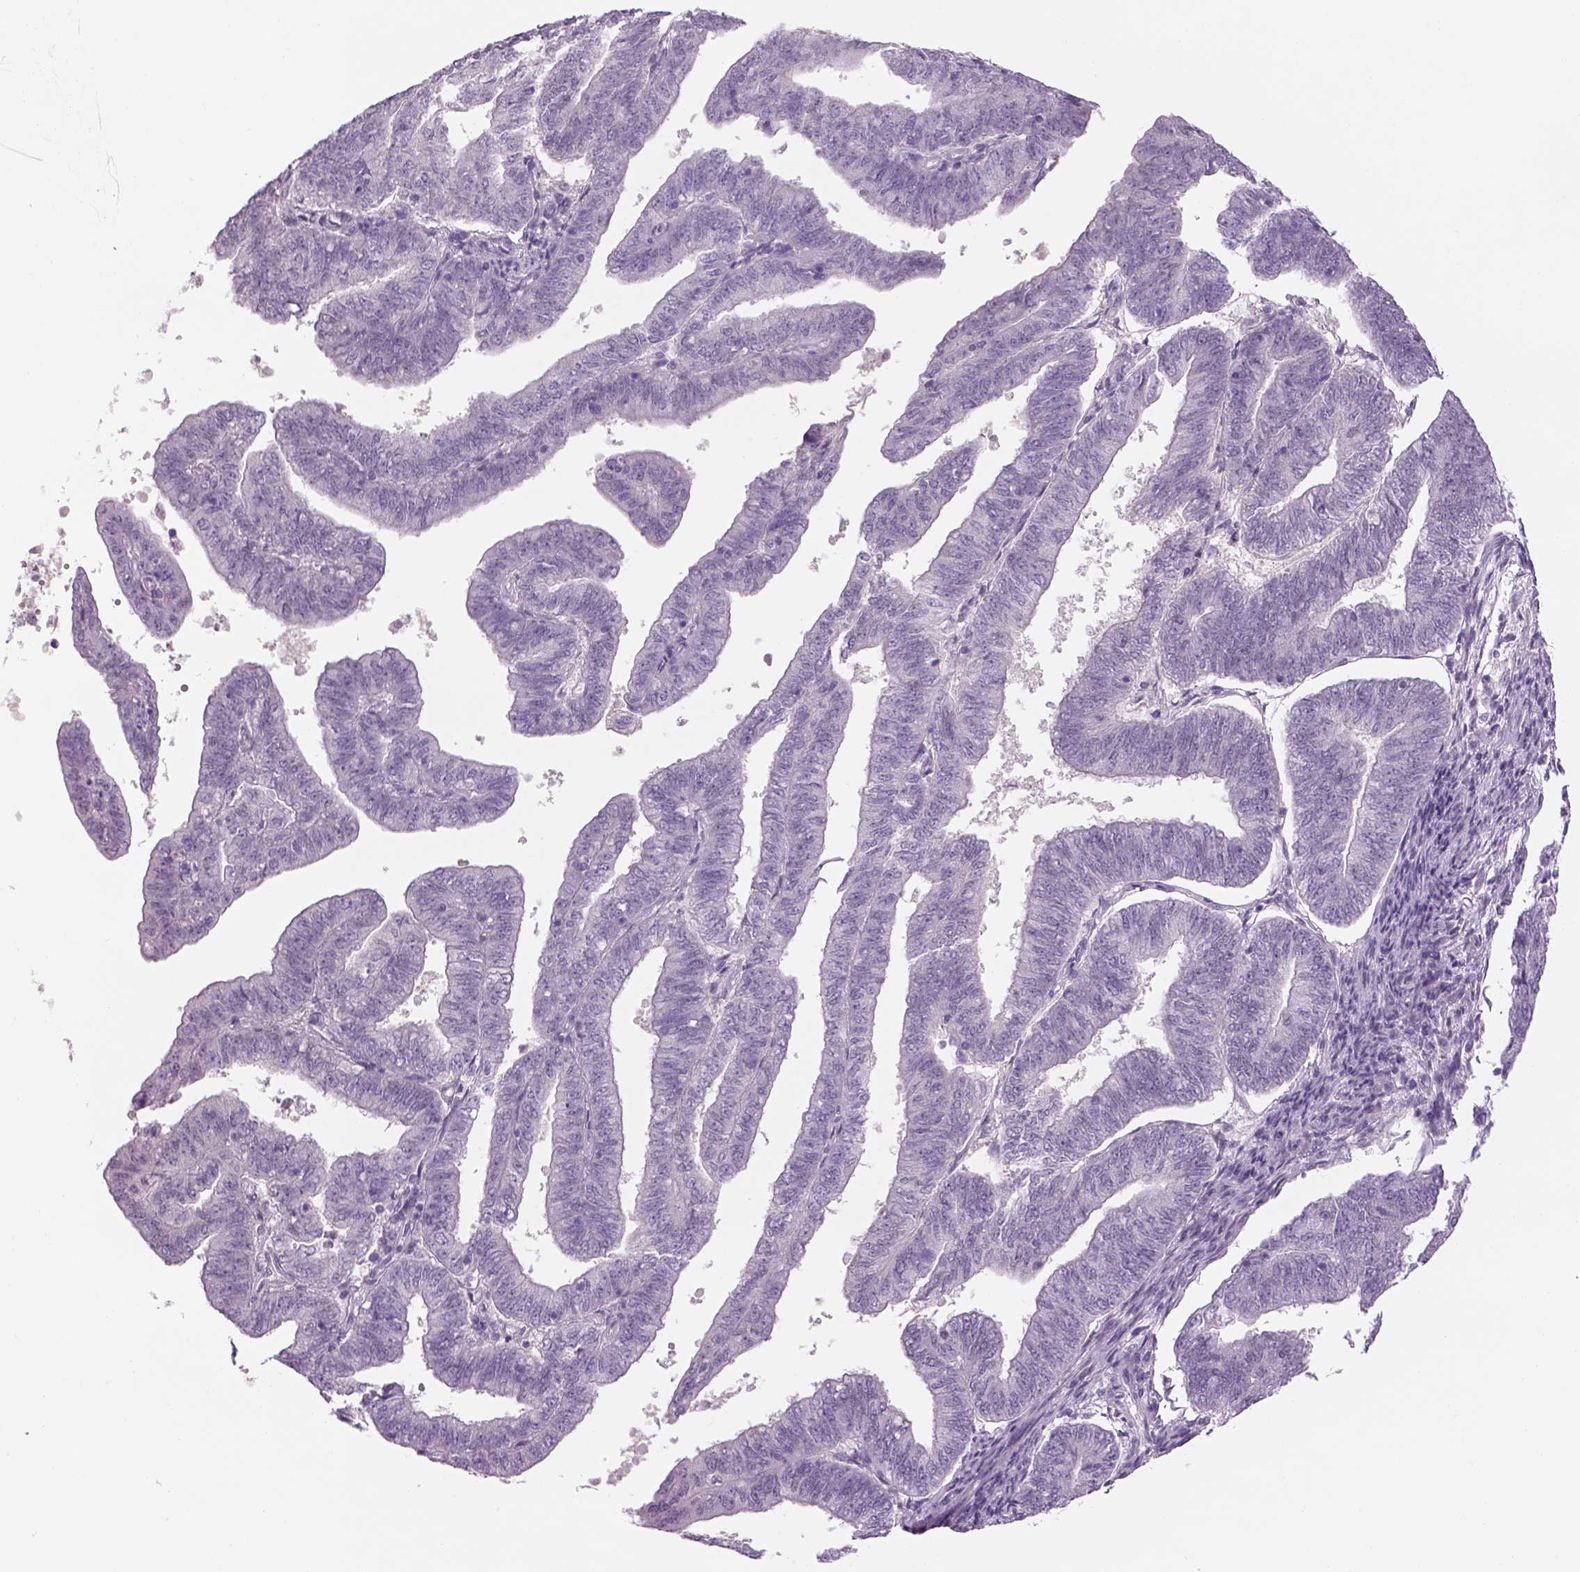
{"staining": {"intensity": "negative", "quantity": "none", "location": "none"}, "tissue": "endometrial cancer", "cell_type": "Tumor cells", "image_type": "cancer", "snomed": [{"axis": "morphology", "description": "Adenocarcinoma, NOS"}, {"axis": "topography", "description": "Endometrium"}], "caption": "This is a histopathology image of immunohistochemistry (IHC) staining of endometrial cancer, which shows no staining in tumor cells.", "gene": "MDH1B", "patient": {"sex": "female", "age": 82}}